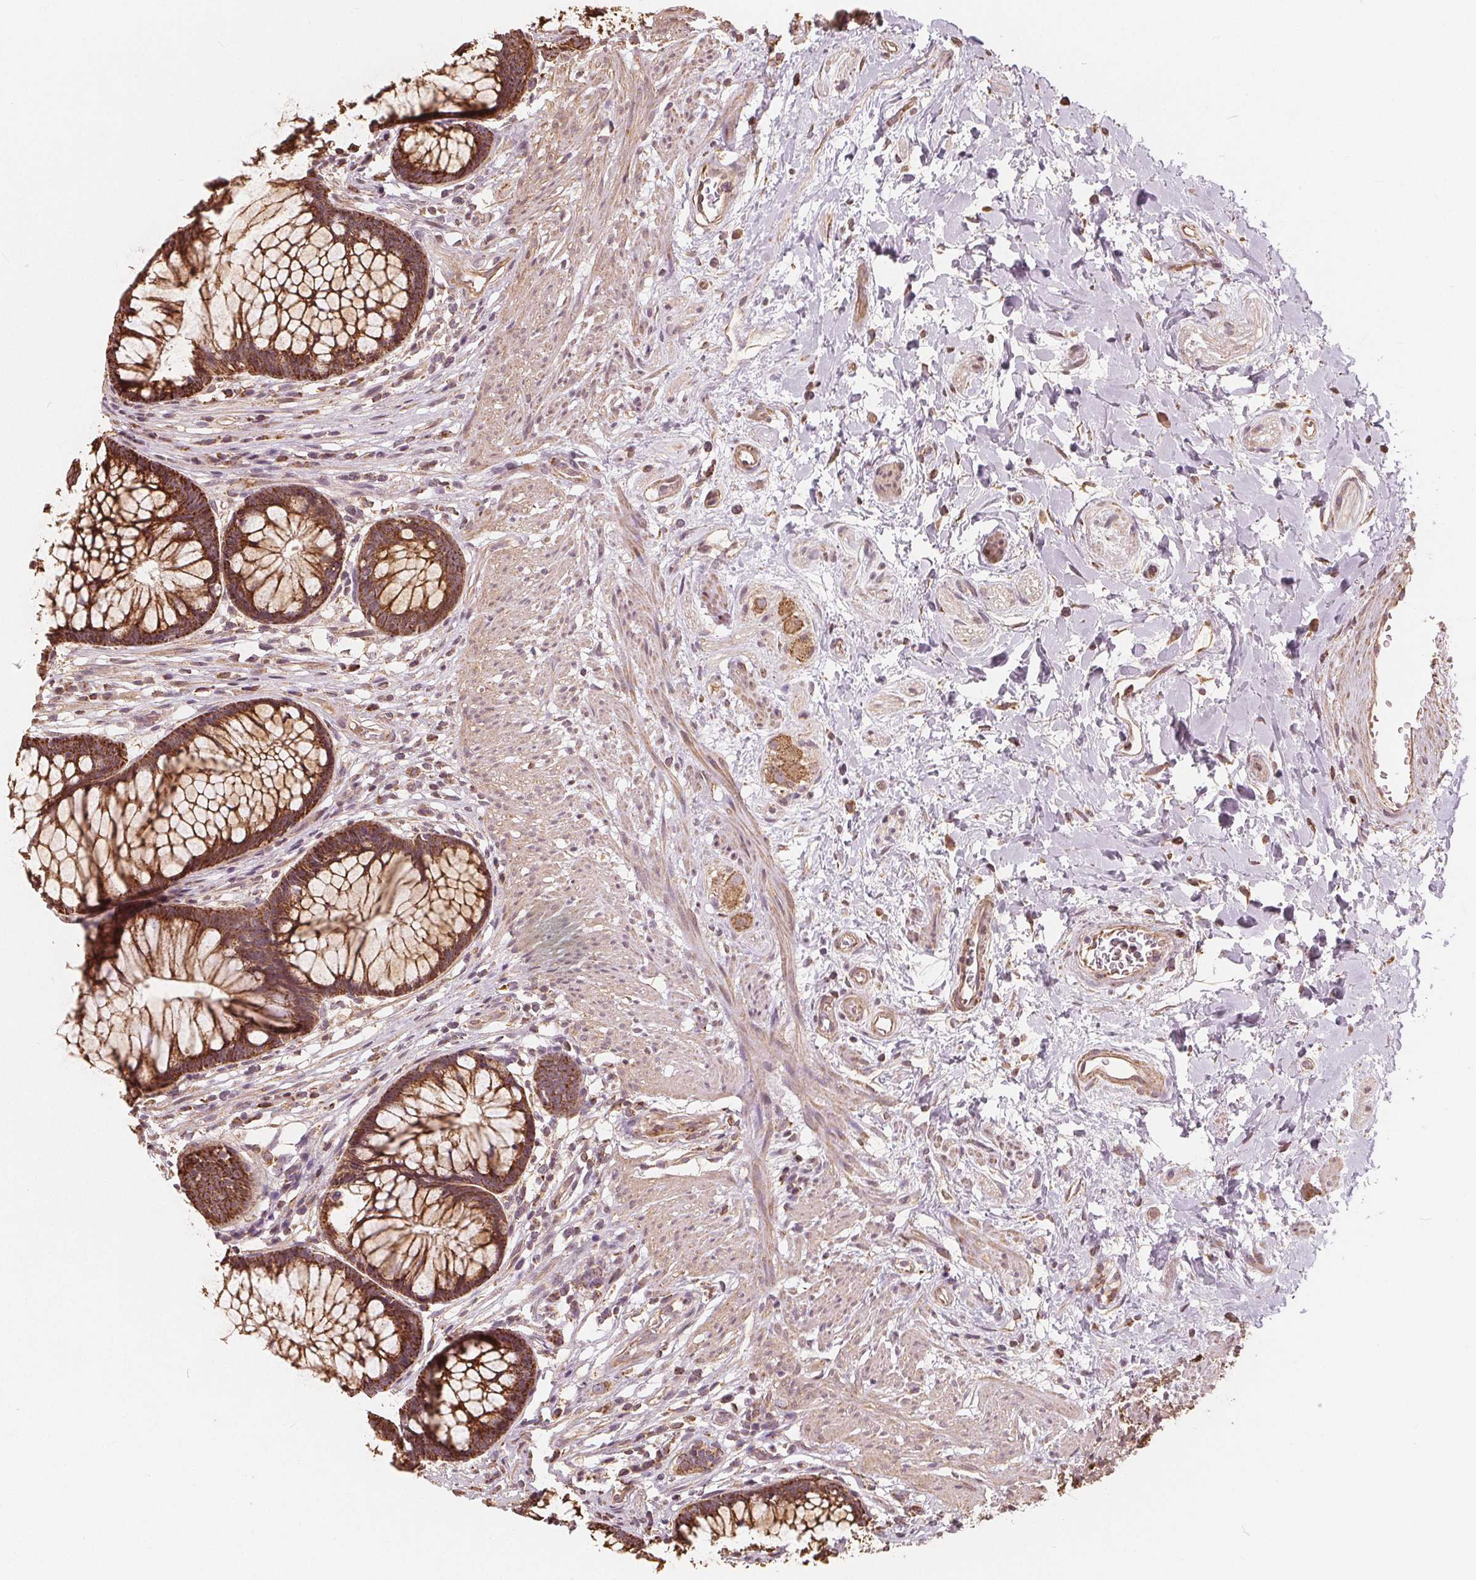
{"staining": {"intensity": "strong", "quantity": ">75%", "location": "cytoplasmic/membranous"}, "tissue": "rectum", "cell_type": "Glandular cells", "image_type": "normal", "snomed": [{"axis": "morphology", "description": "Normal tissue, NOS"}, {"axis": "topography", "description": "Smooth muscle"}, {"axis": "topography", "description": "Rectum"}], "caption": "About >75% of glandular cells in unremarkable rectum reveal strong cytoplasmic/membranous protein expression as visualized by brown immunohistochemical staining.", "gene": "PEX26", "patient": {"sex": "male", "age": 53}}